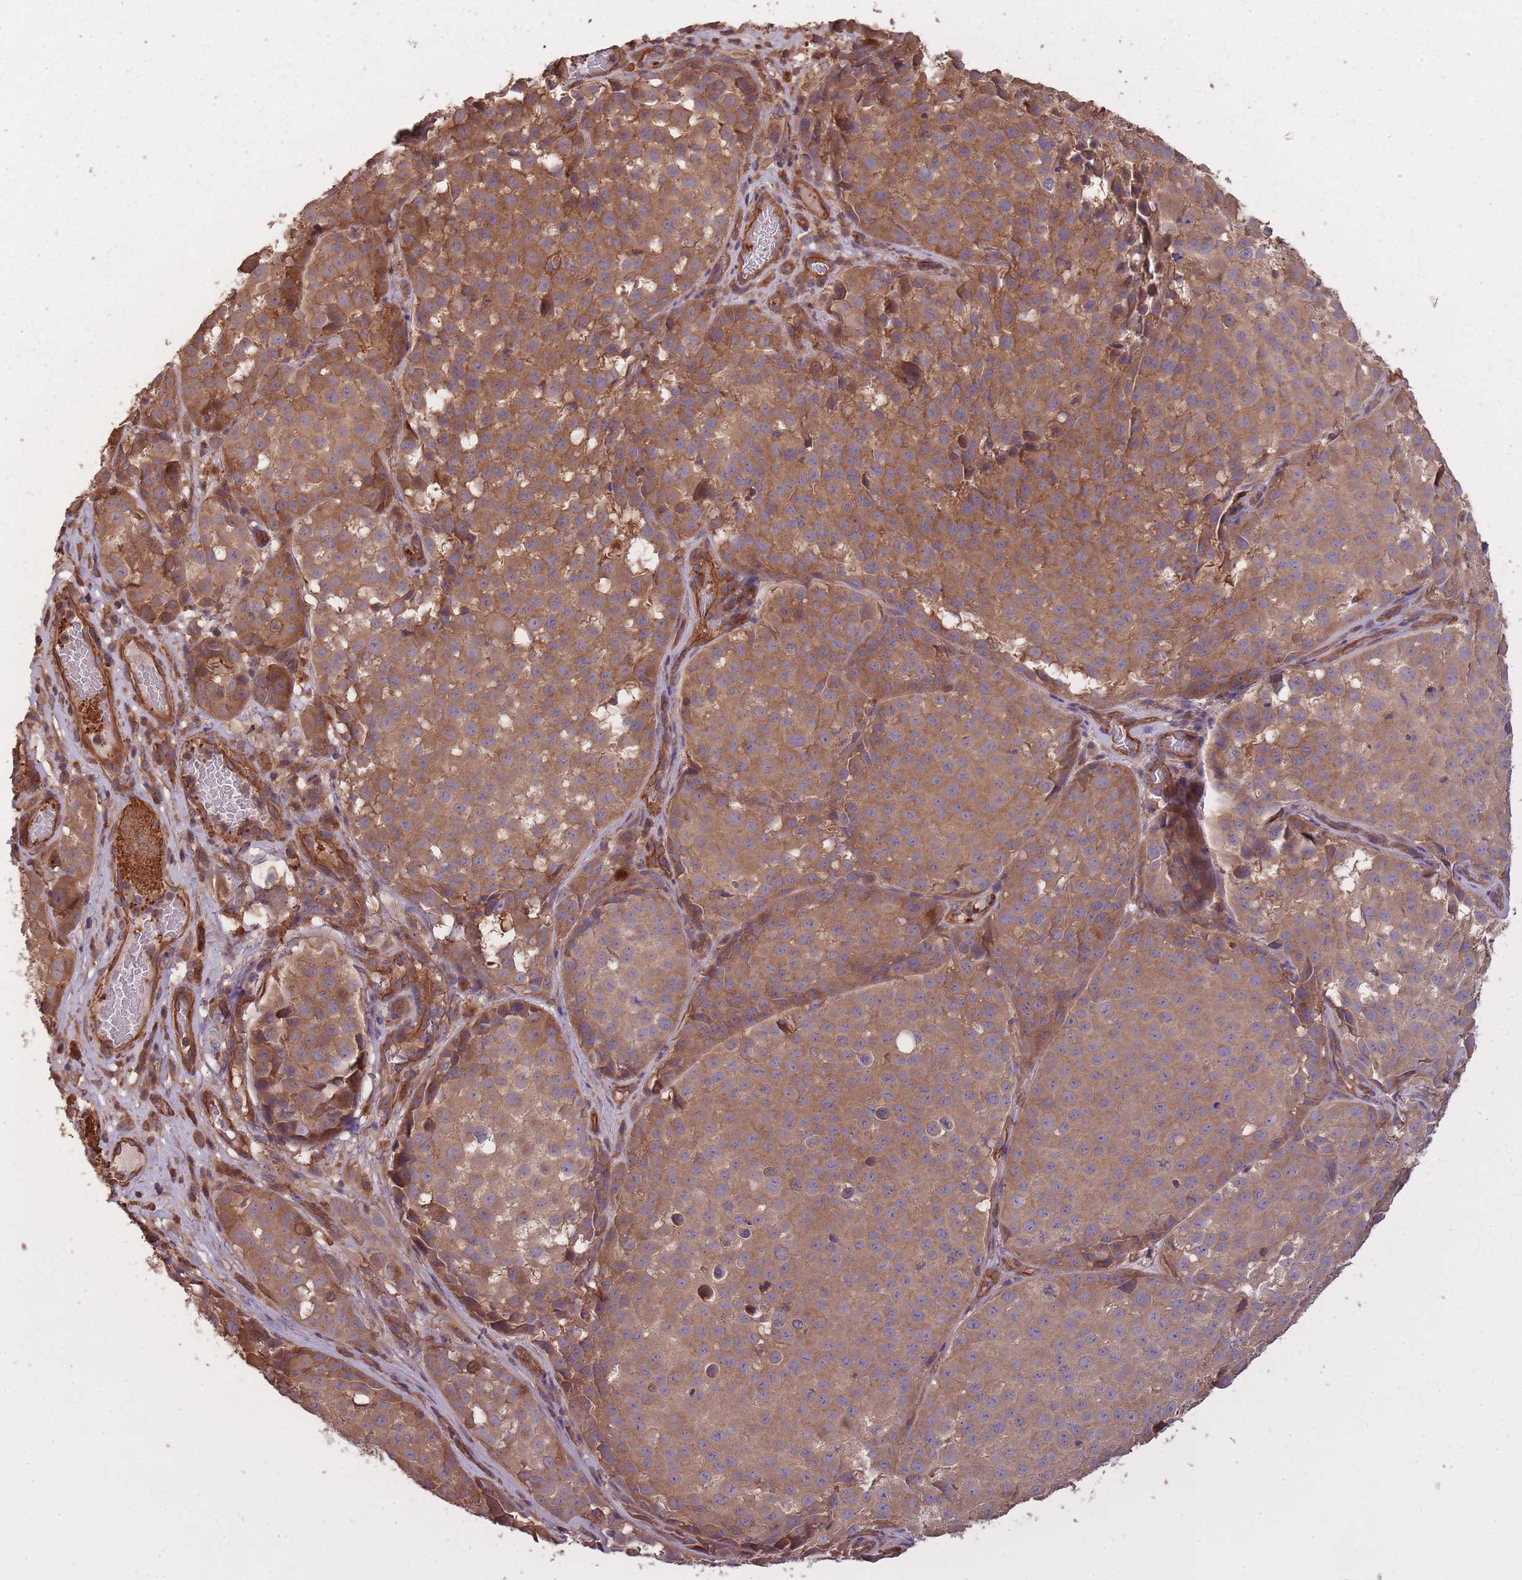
{"staining": {"intensity": "moderate", "quantity": ">75%", "location": "cytoplasmic/membranous"}, "tissue": "melanoma", "cell_type": "Tumor cells", "image_type": "cancer", "snomed": [{"axis": "morphology", "description": "Malignant melanoma, NOS"}, {"axis": "topography", "description": "Skin"}], "caption": "Malignant melanoma tissue demonstrates moderate cytoplasmic/membranous staining in approximately >75% of tumor cells", "gene": "ARMH3", "patient": {"sex": "male", "age": 64}}